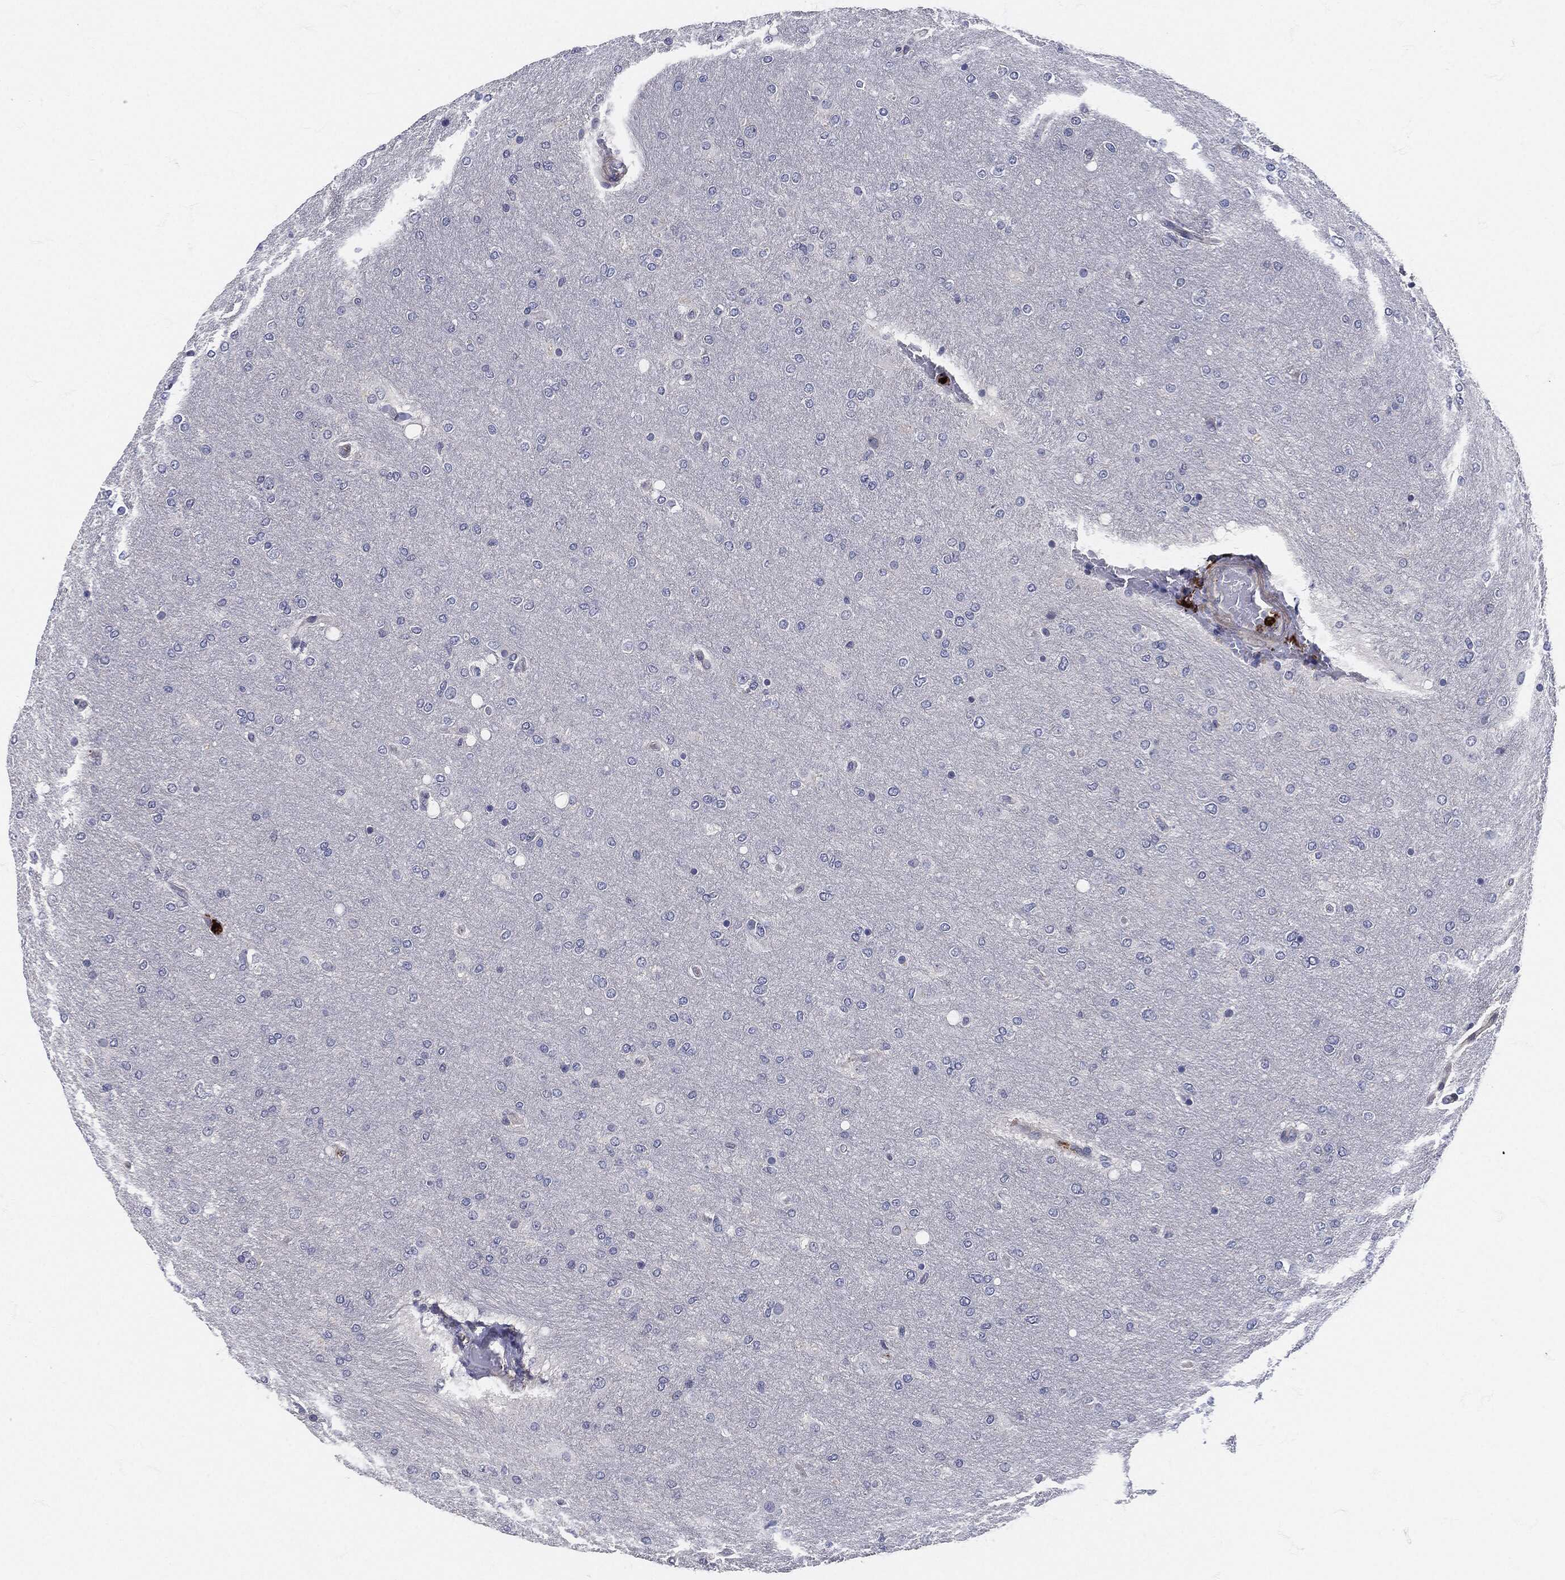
{"staining": {"intensity": "negative", "quantity": "none", "location": "none"}, "tissue": "glioma", "cell_type": "Tumor cells", "image_type": "cancer", "snomed": [{"axis": "morphology", "description": "Glioma, malignant, NOS"}, {"axis": "topography", "description": "Cerebral cortex"}], "caption": "This is a micrograph of immunohistochemistry staining of malignant glioma, which shows no positivity in tumor cells.", "gene": "MPO", "patient": {"sex": "male", "age": 58}}